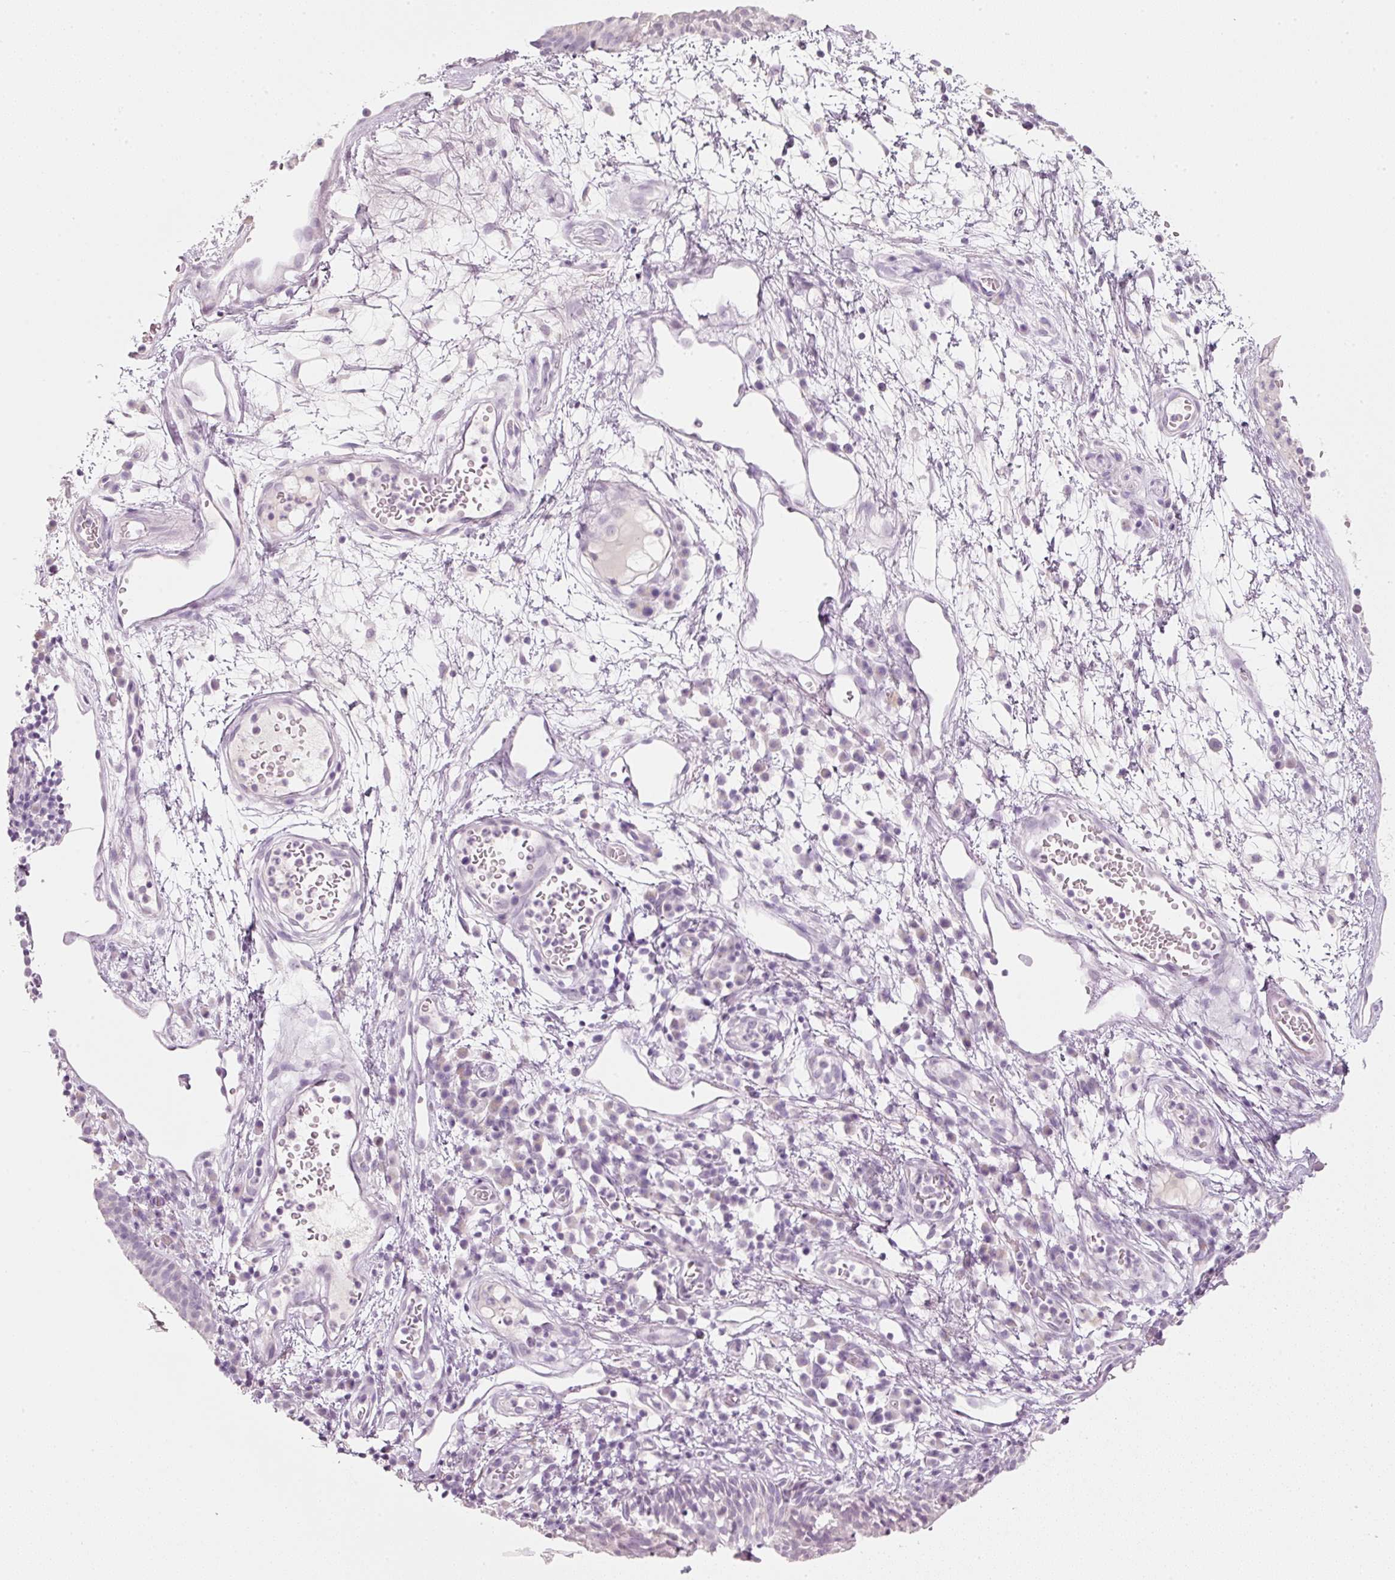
{"staining": {"intensity": "negative", "quantity": "none", "location": "none"}, "tissue": "nasopharynx", "cell_type": "Respiratory epithelial cells", "image_type": "normal", "snomed": [{"axis": "morphology", "description": "Normal tissue, NOS"}, {"axis": "topography", "description": "Lymph node"}, {"axis": "topography", "description": "Cartilage tissue"}, {"axis": "topography", "description": "Nasopharynx"}], "caption": "Unremarkable nasopharynx was stained to show a protein in brown. There is no significant positivity in respiratory epithelial cells. (DAB (3,3'-diaminobenzidine) IHC, high magnification).", "gene": "ENSG00000206549", "patient": {"sex": "male", "age": 63}}